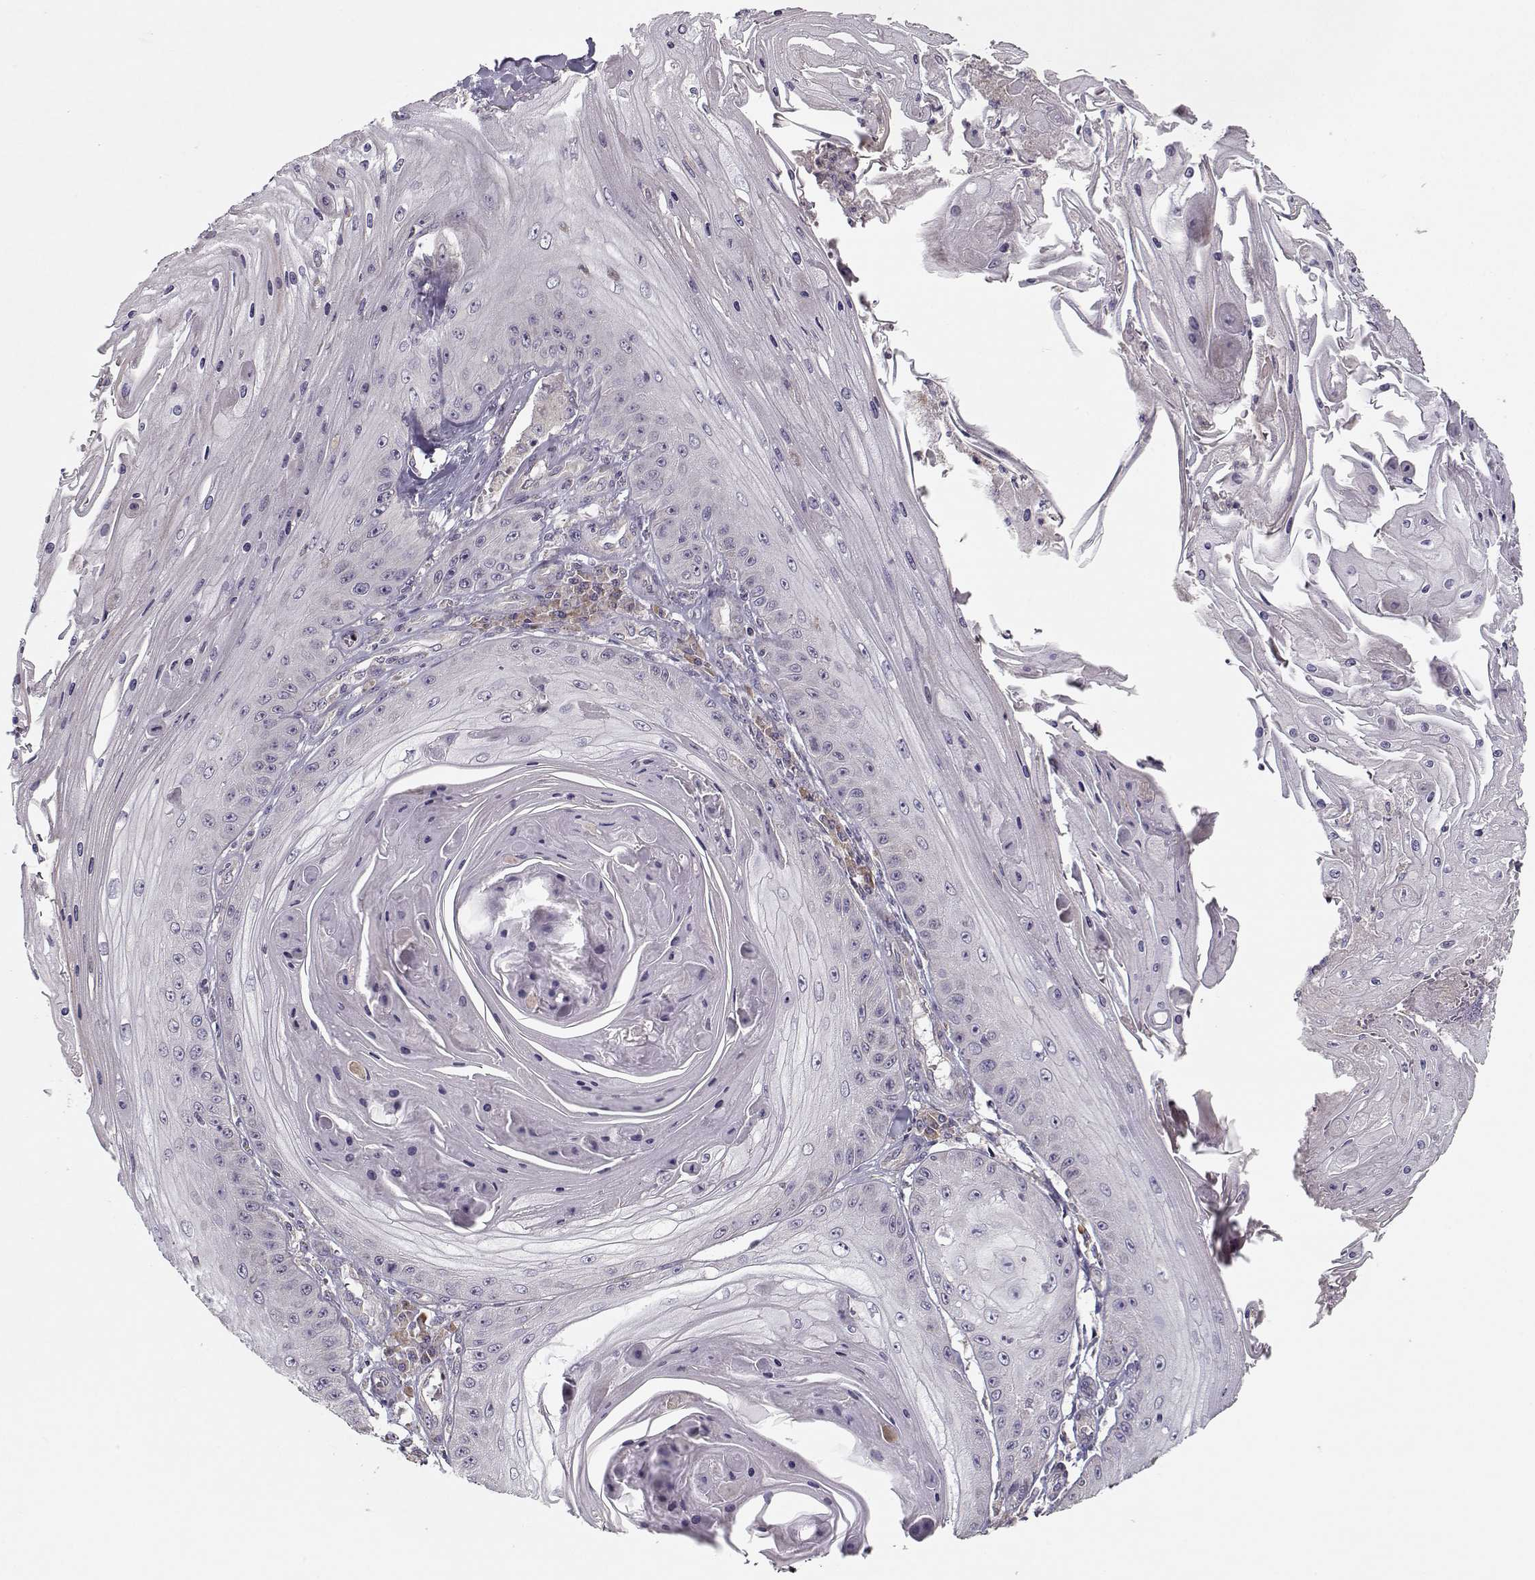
{"staining": {"intensity": "negative", "quantity": "none", "location": "none"}, "tissue": "skin cancer", "cell_type": "Tumor cells", "image_type": "cancer", "snomed": [{"axis": "morphology", "description": "Squamous cell carcinoma, NOS"}, {"axis": "topography", "description": "Skin"}], "caption": "High power microscopy image of an immunohistochemistry micrograph of skin cancer (squamous cell carcinoma), revealing no significant expression in tumor cells. (DAB IHC with hematoxylin counter stain).", "gene": "ENTPD8", "patient": {"sex": "male", "age": 70}}